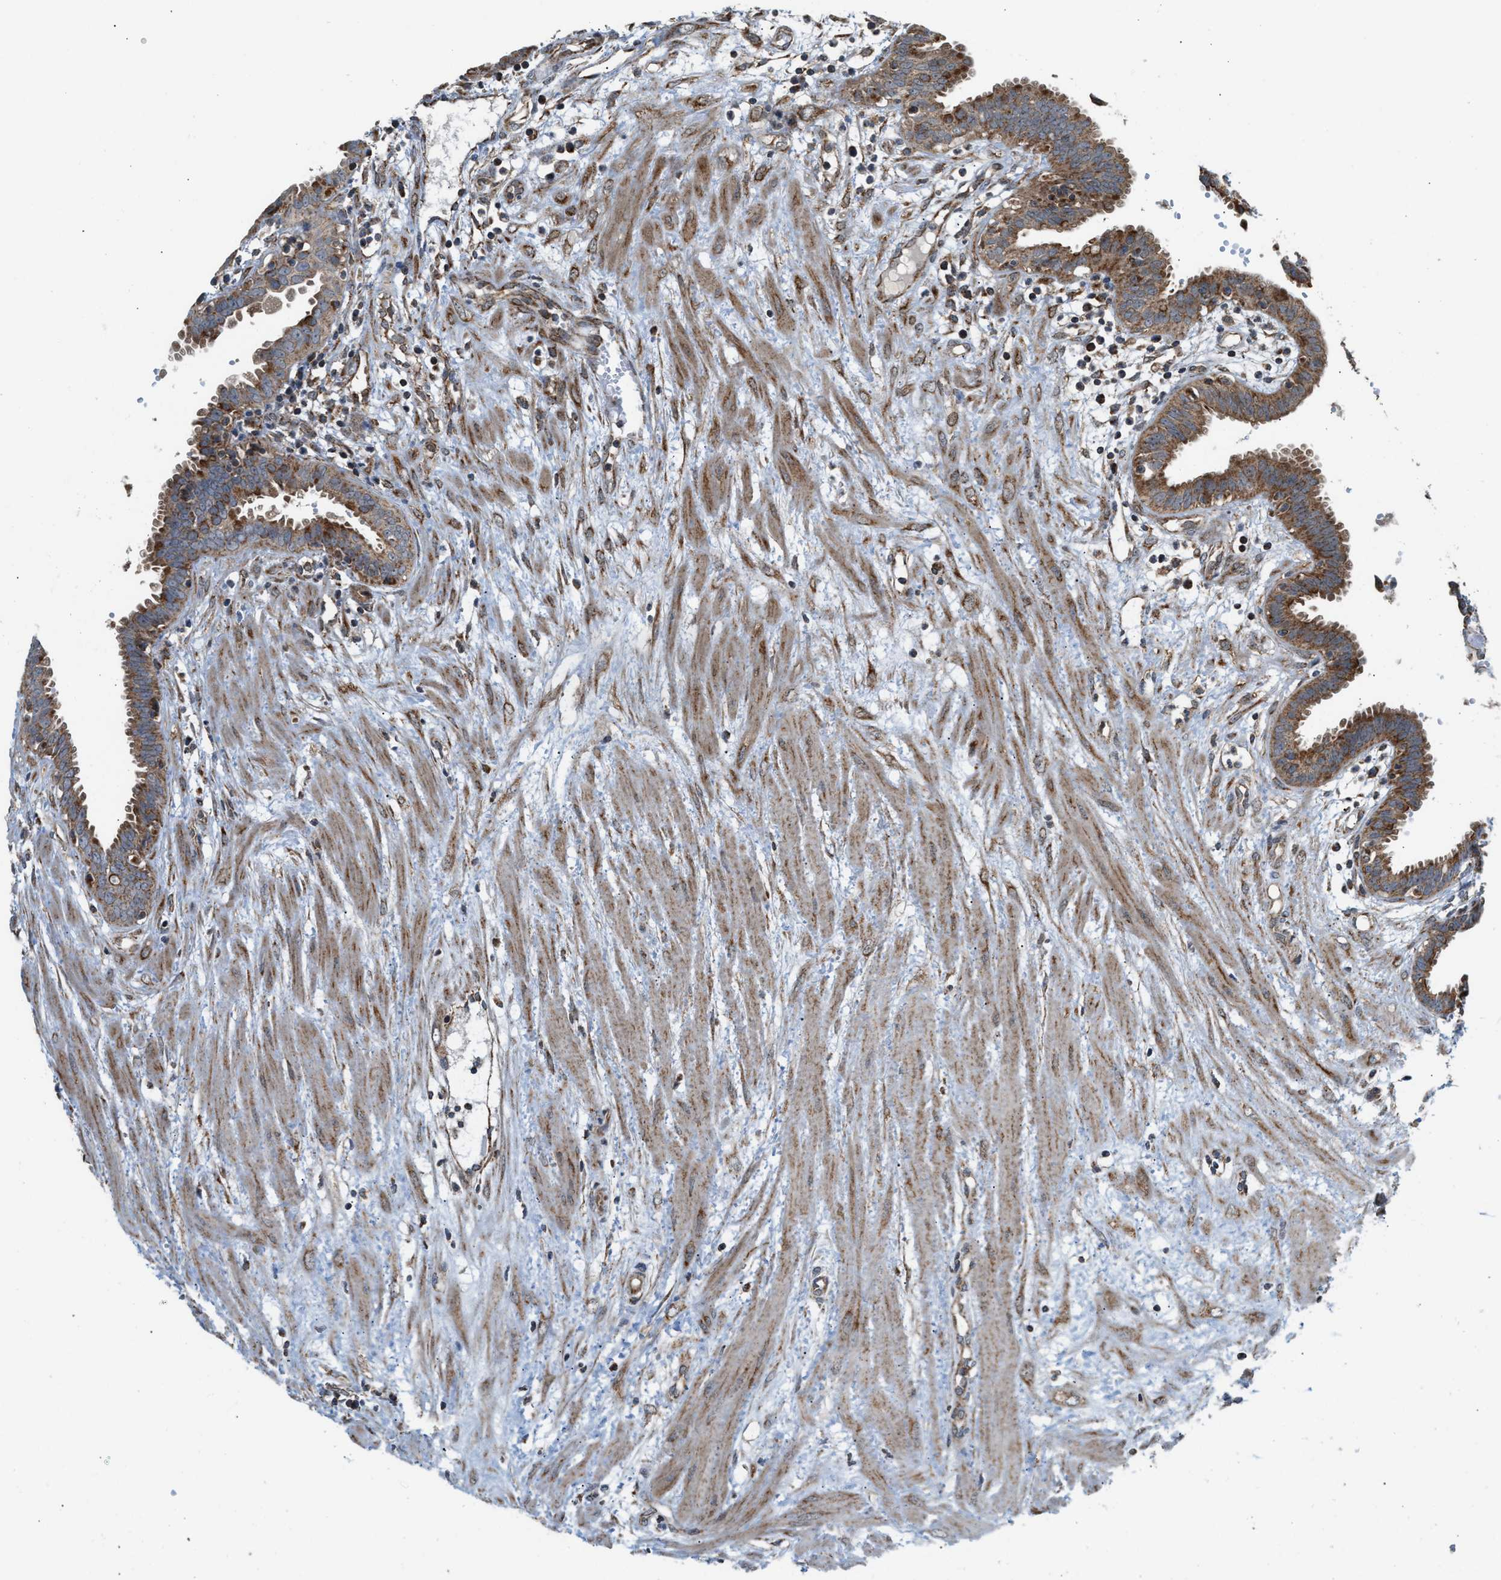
{"staining": {"intensity": "strong", "quantity": ">75%", "location": "cytoplasmic/membranous"}, "tissue": "fallopian tube", "cell_type": "Glandular cells", "image_type": "normal", "snomed": [{"axis": "morphology", "description": "Normal tissue, NOS"}, {"axis": "topography", "description": "Fallopian tube"}, {"axis": "topography", "description": "Placenta"}], "caption": "Protein analysis of normal fallopian tube exhibits strong cytoplasmic/membranous expression in about >75% of glandular cells. Nuclei are stained in blue.", "gene": "SGSM2", "patient": {"sex": "female", "age": 32}}